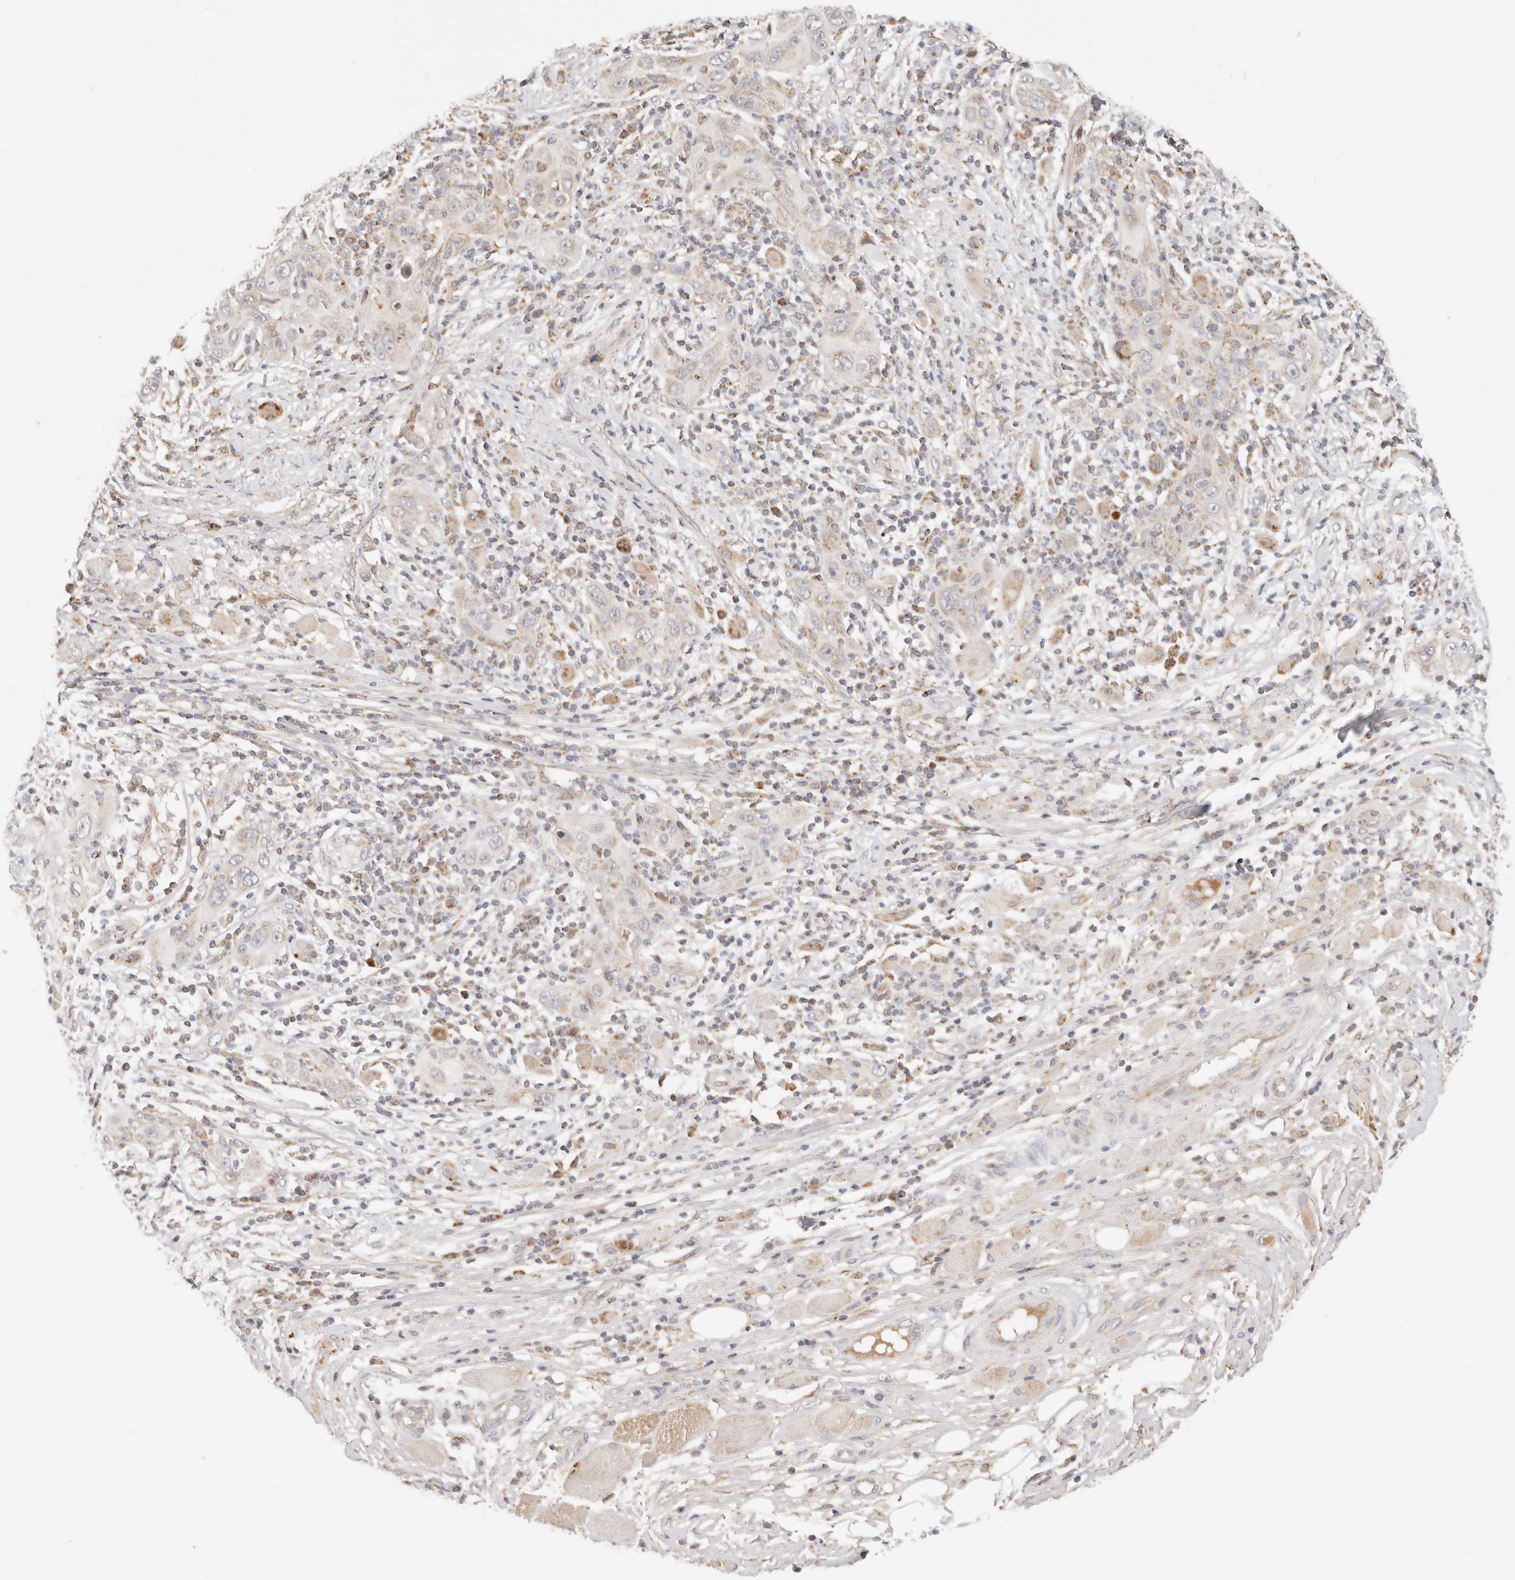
{"staining": {"intensity": "weak", "quantity": "25%-75%", "location": "cytoplasmic/membranous"}, "tissue": "skin cancer", "cell_type": "Tumor cells", "image_type": "cancer", "snomed": [{"axis": "morphology", "description": "Squamous cell carcinoma, NOS"}, {"axis": "topography", "description": "Skin"}], "caption": "Immunohistochemical staining of human skin squamous cell carcinoma exhibits low levels of weak cytoplasmic/membranous protein expression in approximately 25%-75% of tumor cells.", "gene": "COA6", "patient": {"sex": "female", "age": 88}}